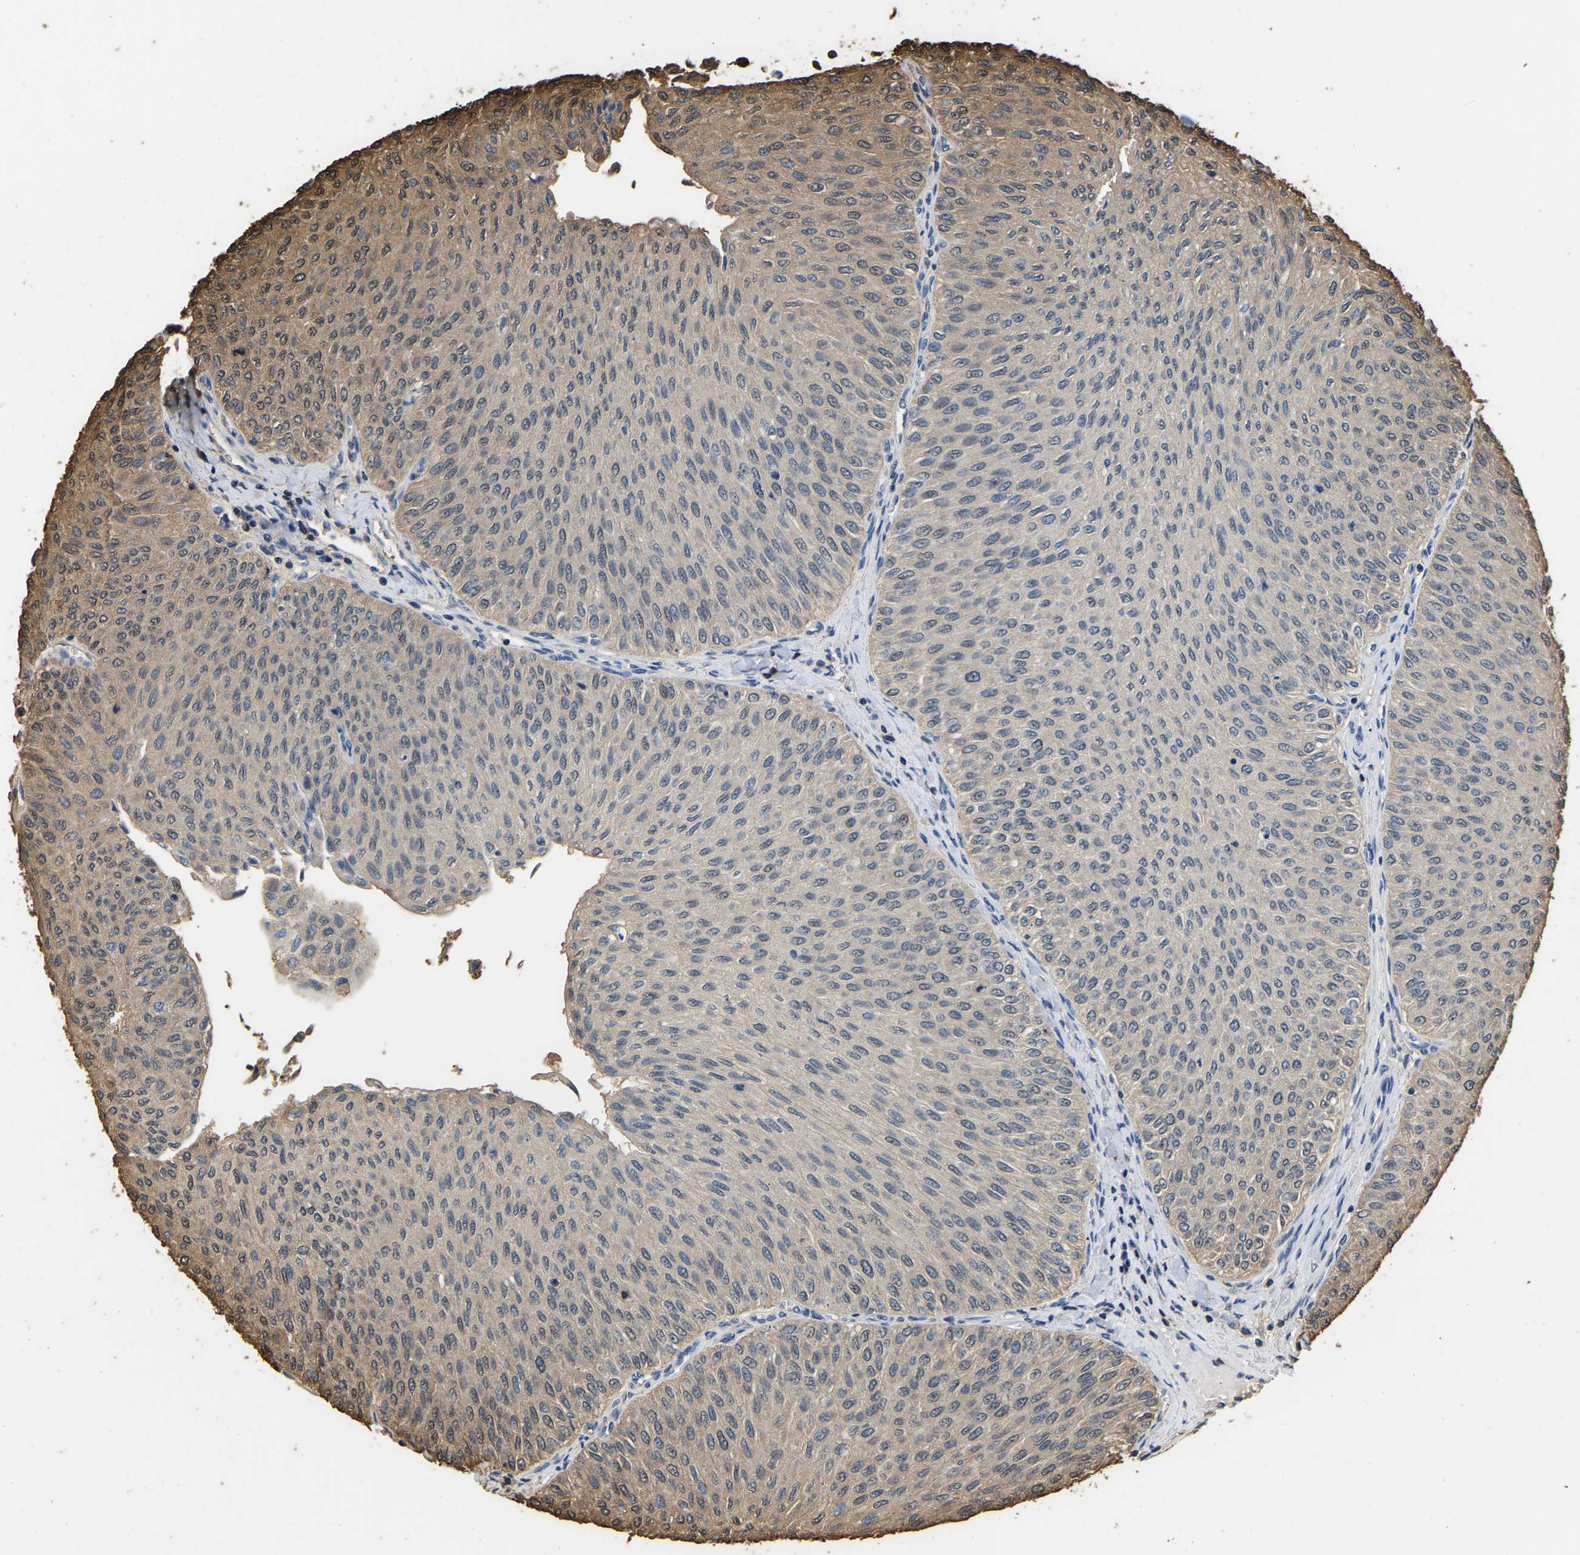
{"staining": {"intensity": "moderate", "quantity": "<25%", "location": "cytoplasmic/membranous"}, "tissue": "urothelial cancer", "cell_type": "Tumor cells", "image_type": "cancer", "snomed": [{"axis": "morphology", "description": "Urothelial carcinoma, Low grade"}, {"axis": "topography", "description": "Urinary bladder"}], "caption": "This is a photomicrograph of IHC staining of urothelial cancer, which shows moderate positivity in the cytoplasmic/membranous of tumor cells.", "gene": "LDHB", "patient": {"sex": "male", "age": 78}}